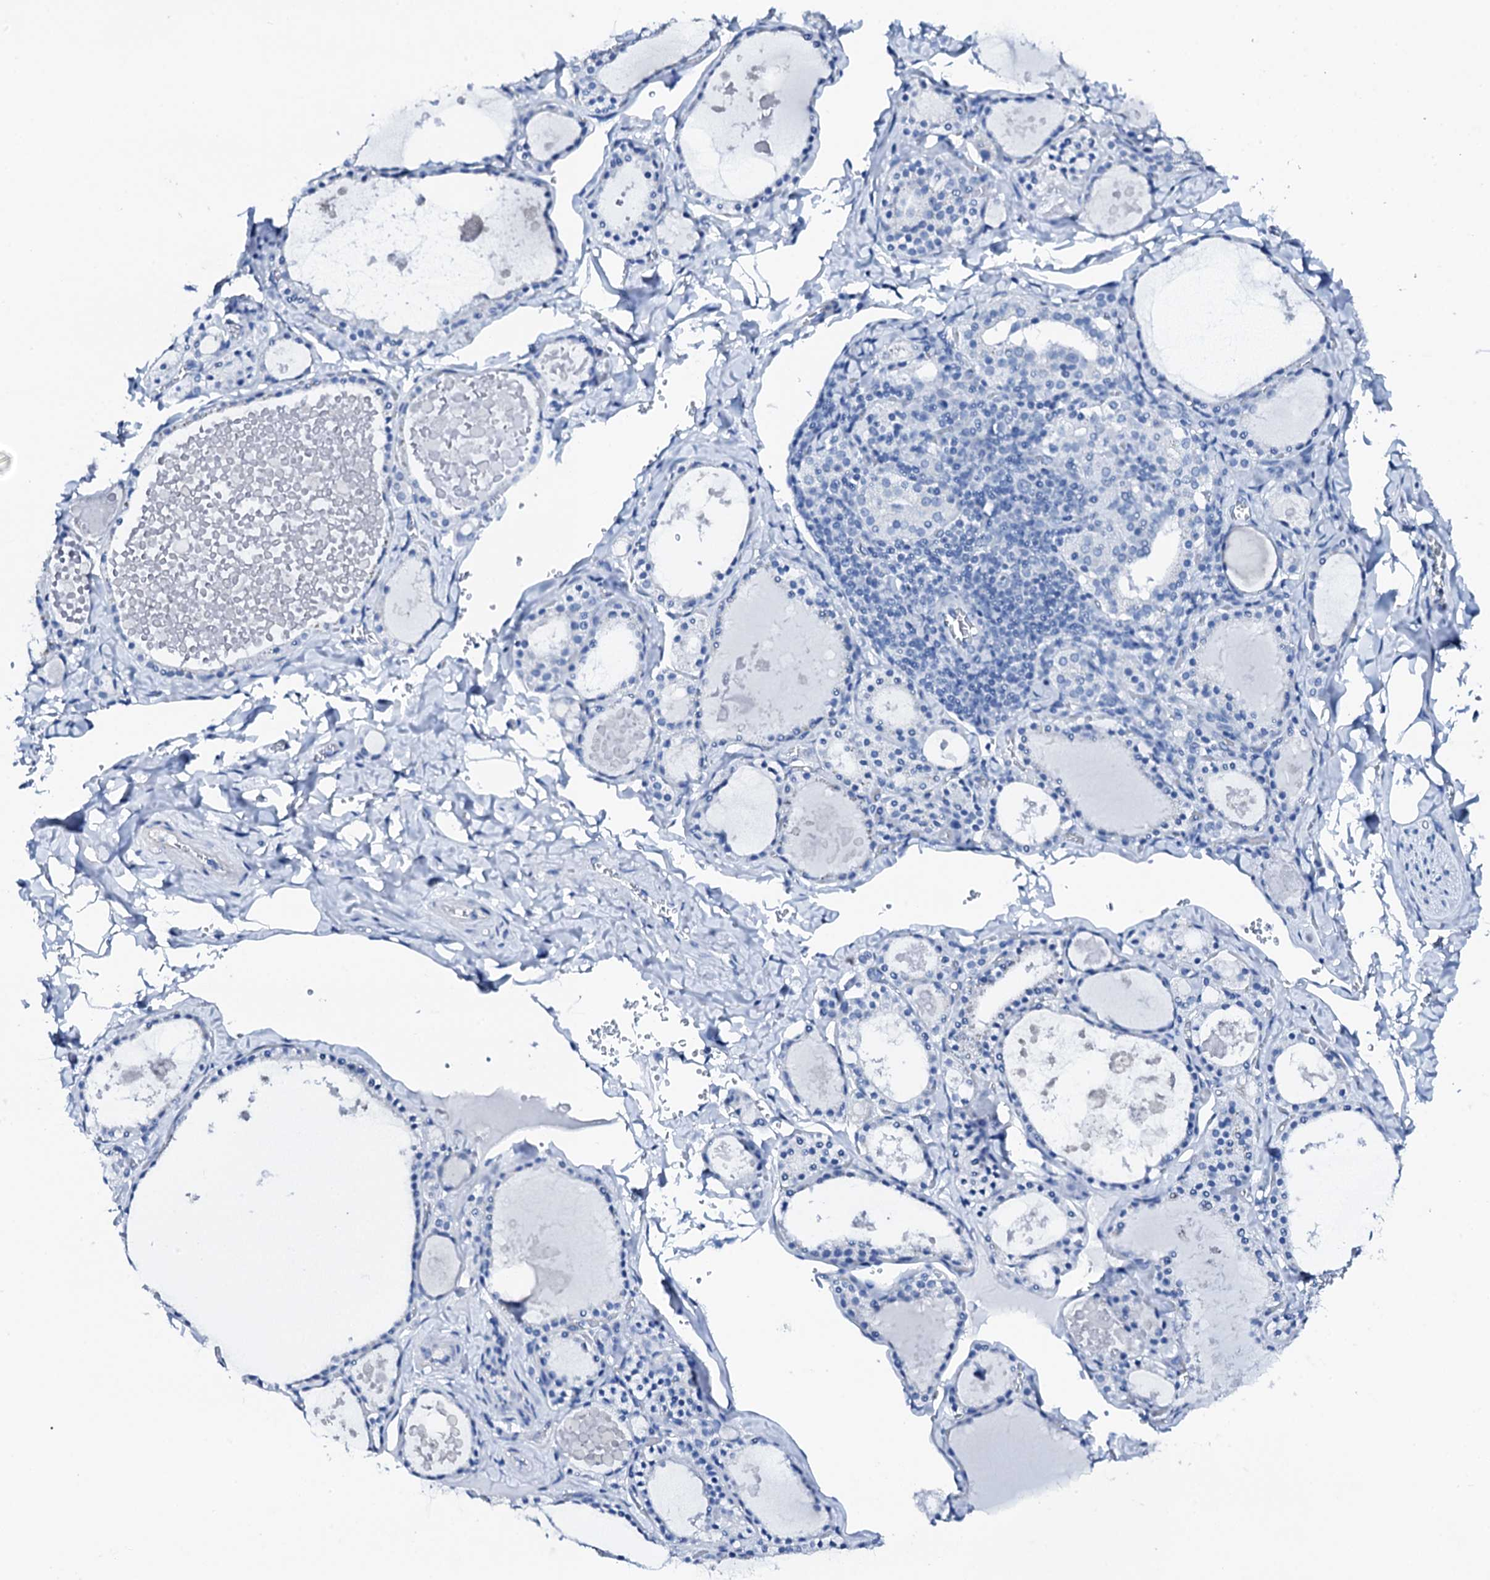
{"staining": {"intensity": "negative", "quantity": "none", "location": "none"}, "tissue": "thyroid gland", "cell_type": "Glandular cells", "image_type": "normal", "snomed": [{"axis": "morphology", "description": "Normal tissue, NOS"}, {"axis": "topography", "description": "Thyroid gland"}], "caption": "High power microscopy histopathology image of an IHC micrograph of benign thyroid gland, revealing no significant staining in glandular cells. Brightfield microscopy of IHC stained with DAB (3,3'-diaminobenzidine) (brown) and hematoxylin (blue), captured at high magnification.", "gene": "PTH", "patient": {"sex": "male", "age": 56}}